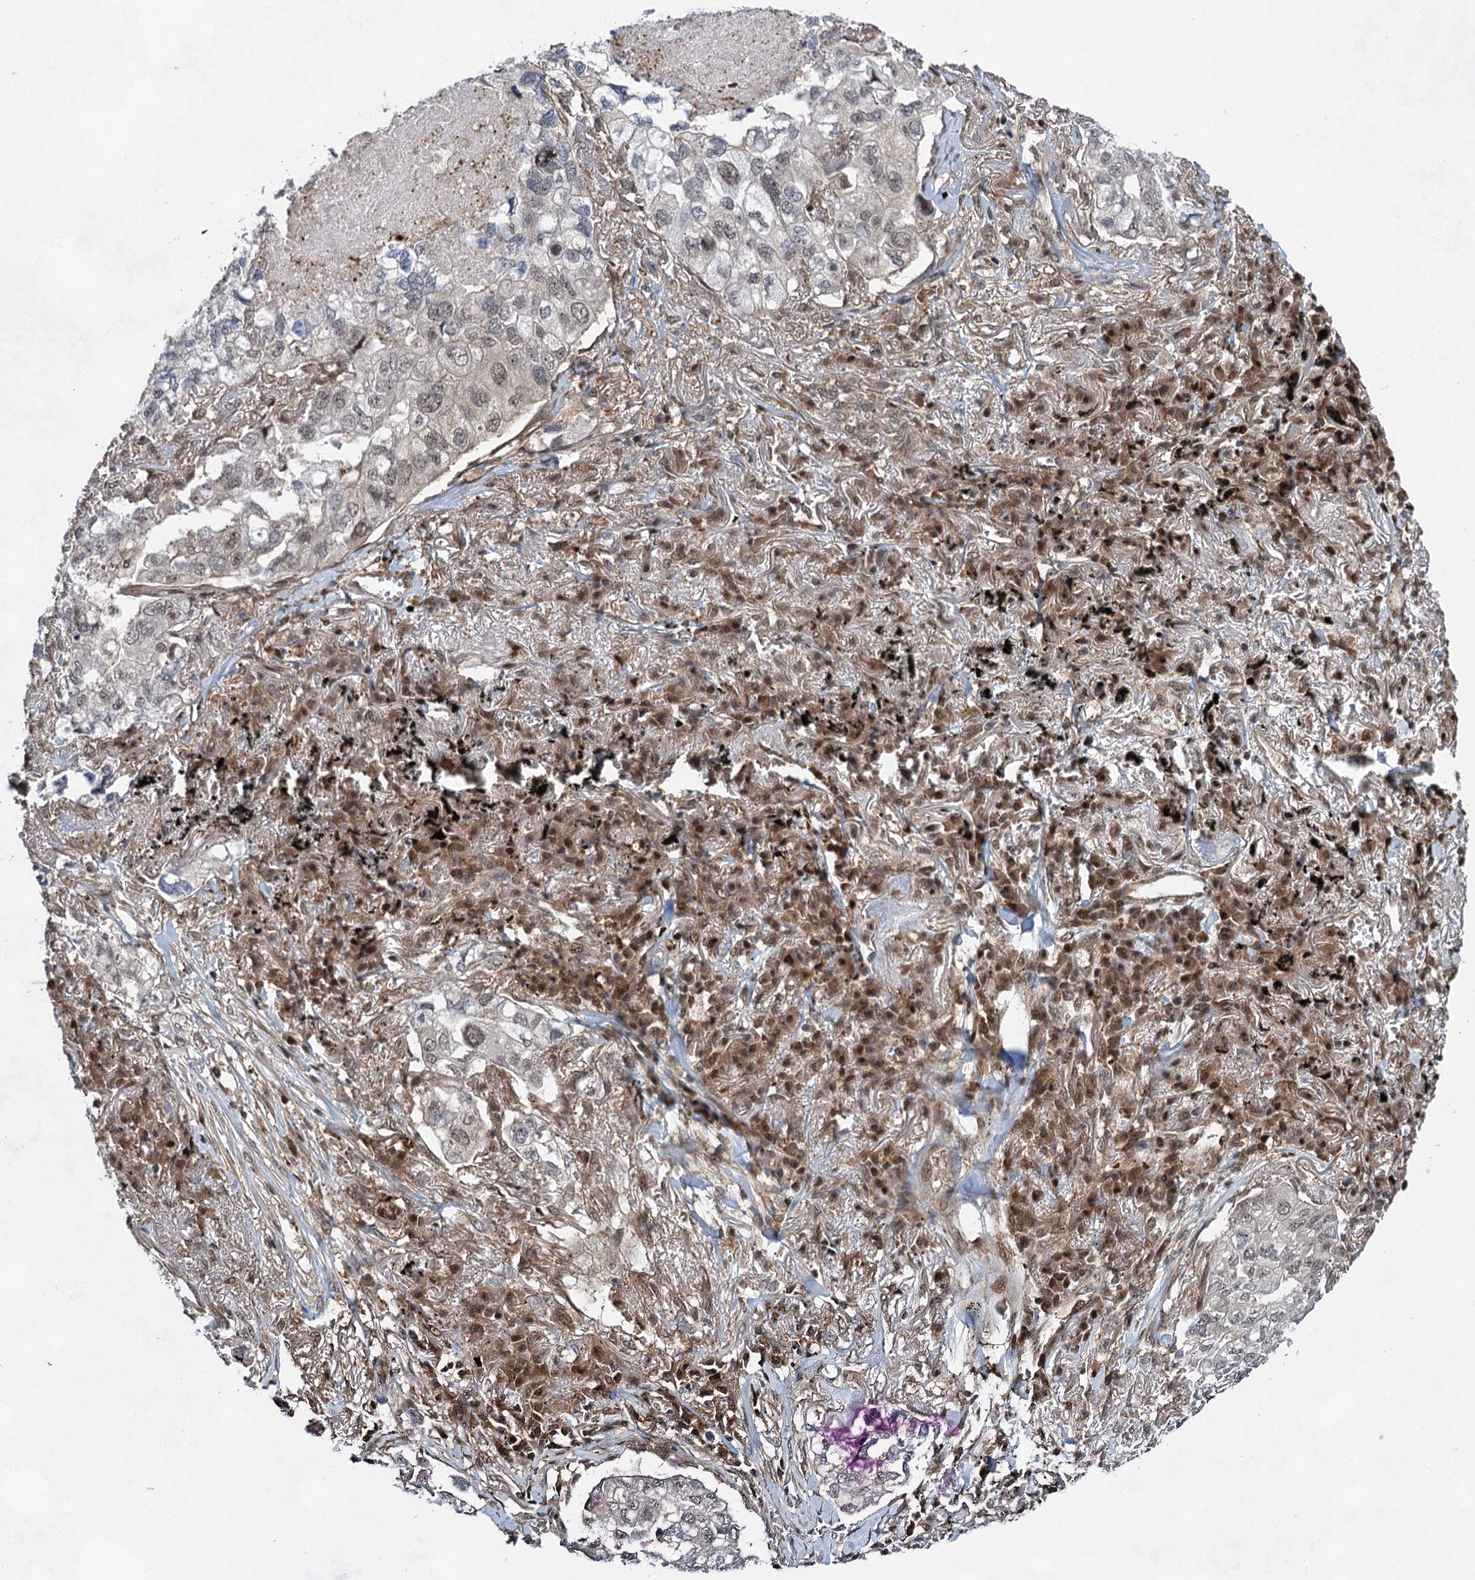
{"staining": {"intensity": "weak", "quantity": "<25%", "location": "nuclear"}, "tissue": "lung cancer", "cell_type": "Tumor cells", "image_type": "cancer", "snomed": [{"axis": "morphology", "description": "Adenocarcinoma, NOS"}, {"axis": "topography", "description": "Lung"}], "caption": "DAB immunohistochemical staining of human lung cancer reveals no significant staining in tumor cells.", "gene": "GPBP1", "patient": {"sex": "male", "age": 65}}